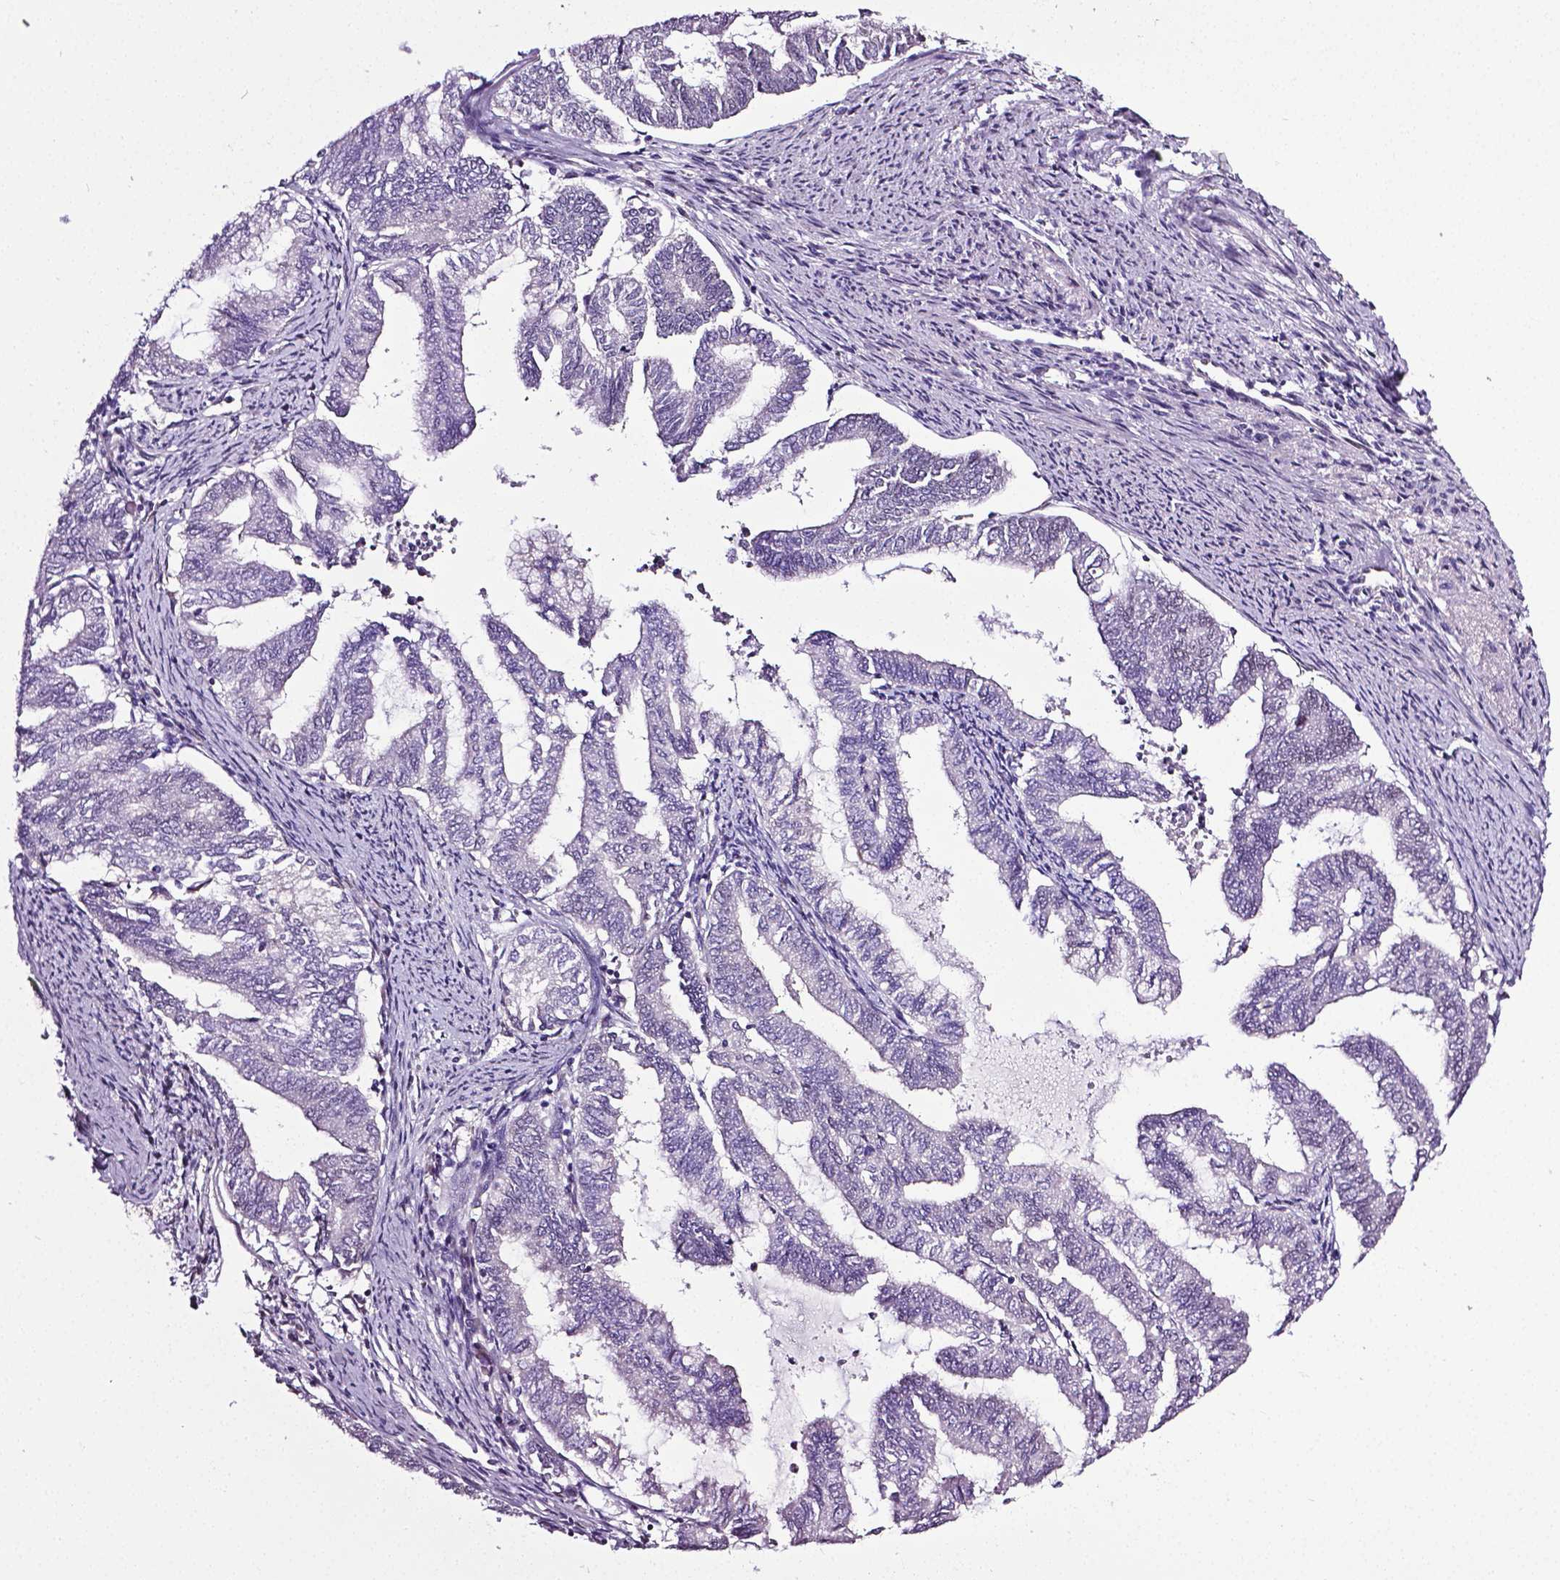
{"staining": {"intensity": "negative", "quantity": "none", "location": "none"}, "tissue": "endometrial cancer", "cell_type": "Tumor cells", "image_type": "cancer", "snomed": [{"axis": "morphology", "description": "Adenocarcinoma, NOS"}, {"axis": "topography", "description": "Endometrium"}], "caption": "Immunohistochemistry (IHC) histopathology image of neoplastic tissue: human endometrial cancer (adenocarcinoma) stained with DAB demonstrates no significant protein staining in tumor cells.", "gene": "PTGER3", "patient": {"sex": "female", "age": 79}}